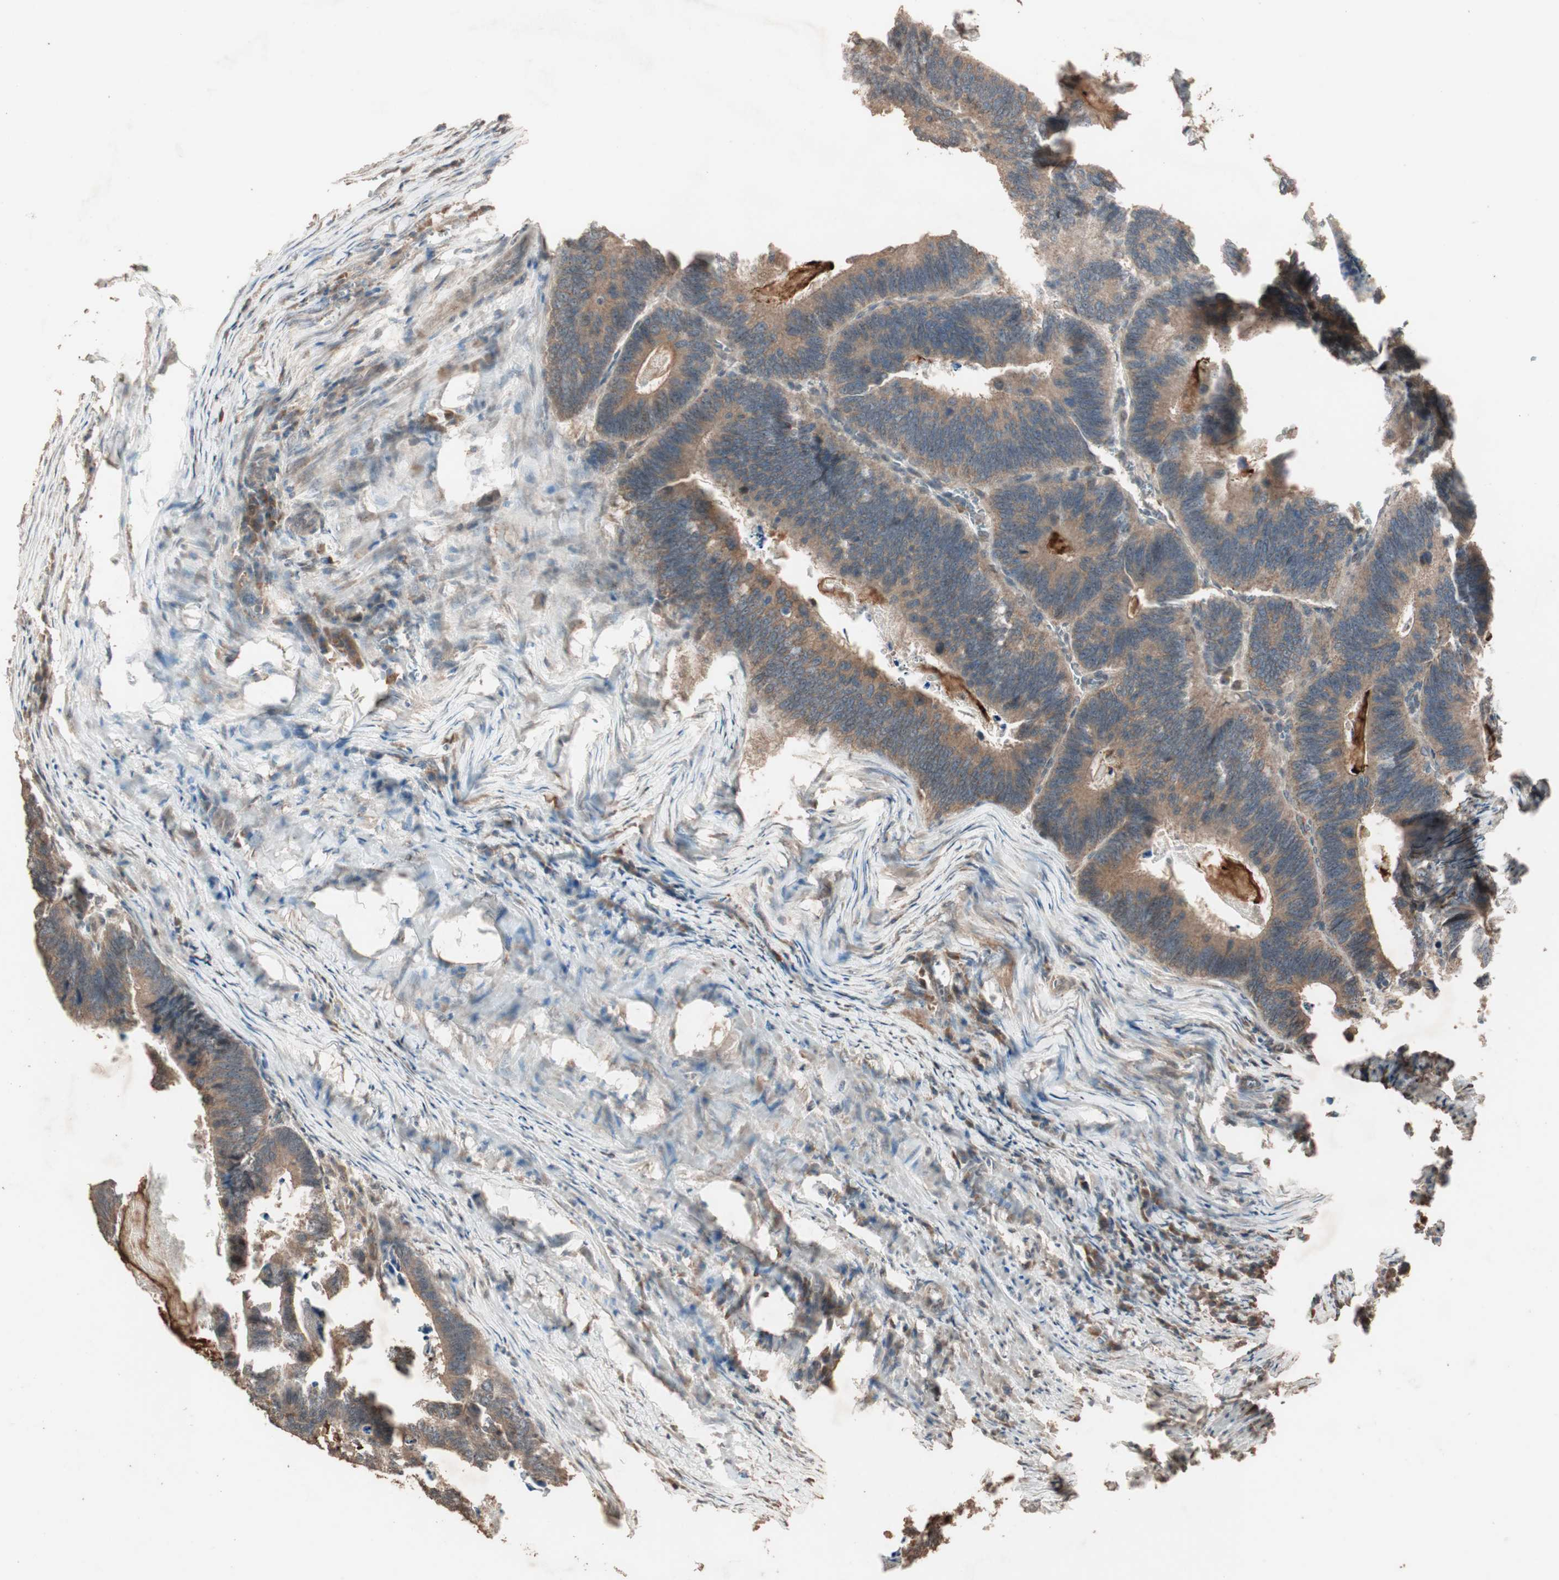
{"staining": {"intensity": "moderate", "quantity": ">75%", "location": "cytoplasmic/membranous"}, "tissue": "colorectal cancer", "cell_type": "Tumor cells", "image_type": "cancer", "snomed": [{"axis": "morphology", "description": "Adenocarcinoma, NOS"}, {"axis": "topography", "description": "Colon"}], "caption": "Protein analysis of colorectal cancer (adenocarcinoma) tissue demonstrates moderate cytoplasmic/membranous staining in about >75% of tumor cells.", "gene": "USP20", "patient": {"sex": "male", "age": 72}}